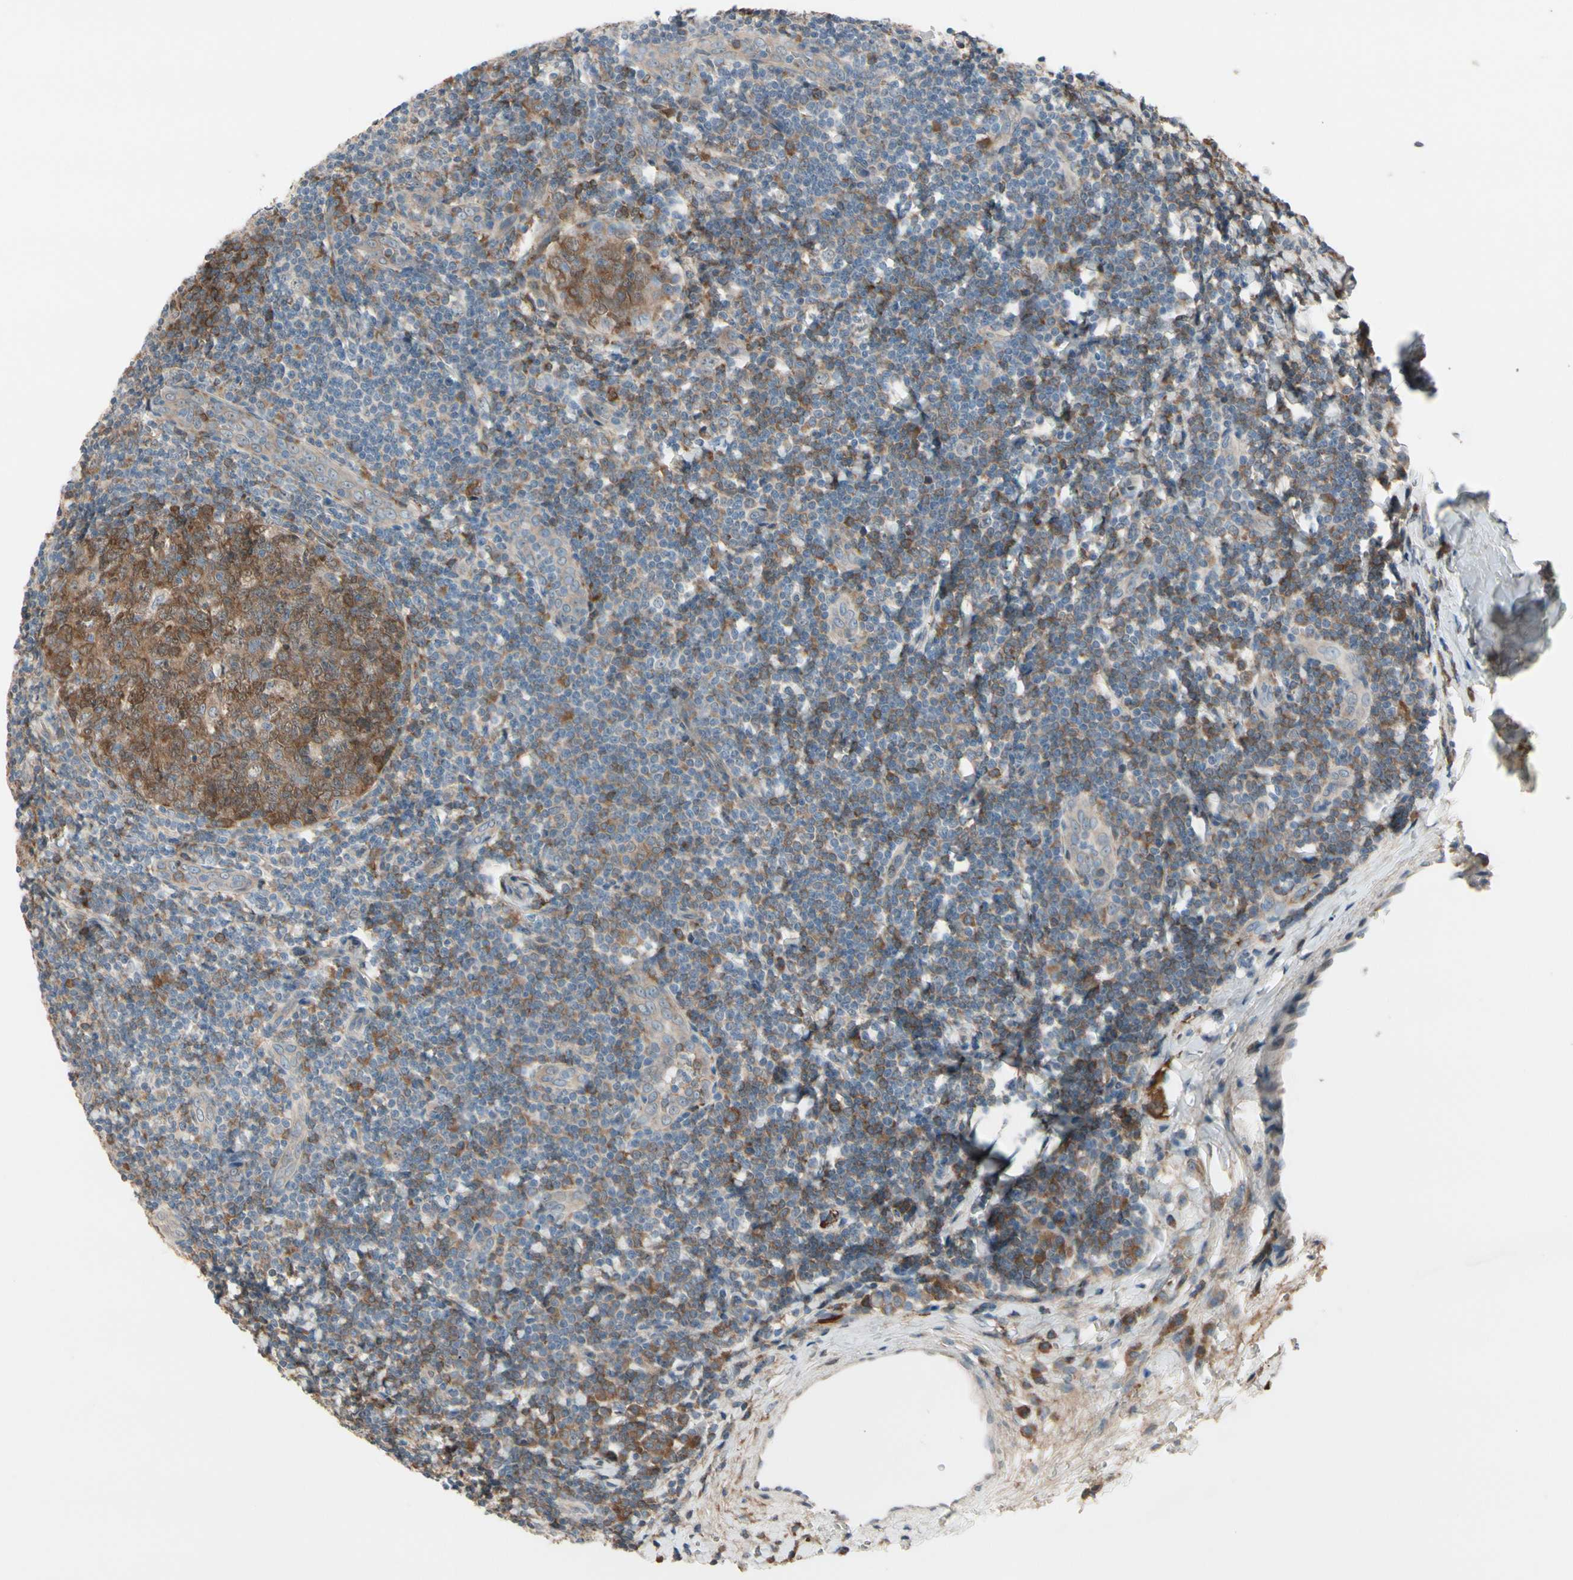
{"staining": {"intensity": "moderate", "quantity": ">75%", "location": "cytoplasmic/membranous"}, "tissue": "tonsil", "cell_type": "Germinal center cells", "image_type": "normal", "snomed": [{"axis": "morphology", "description": "Normal tissue, NOS"}, {"axis": "topography", "description": "Tonsil"}], "caption": "The image shows a brown stain indicating the presence of a protein in the cytoplasmic/membranous of germinal center cells in tonsil. The staining was performed using DAB (3,3'-diaminobenzidine) to visualize the protein expression in brown, while the nuclei were stained in blue with hematoxylin (Magnification: 20x).", "gene": "SNX29", "patient": {"sex": "male", "age": 31}}